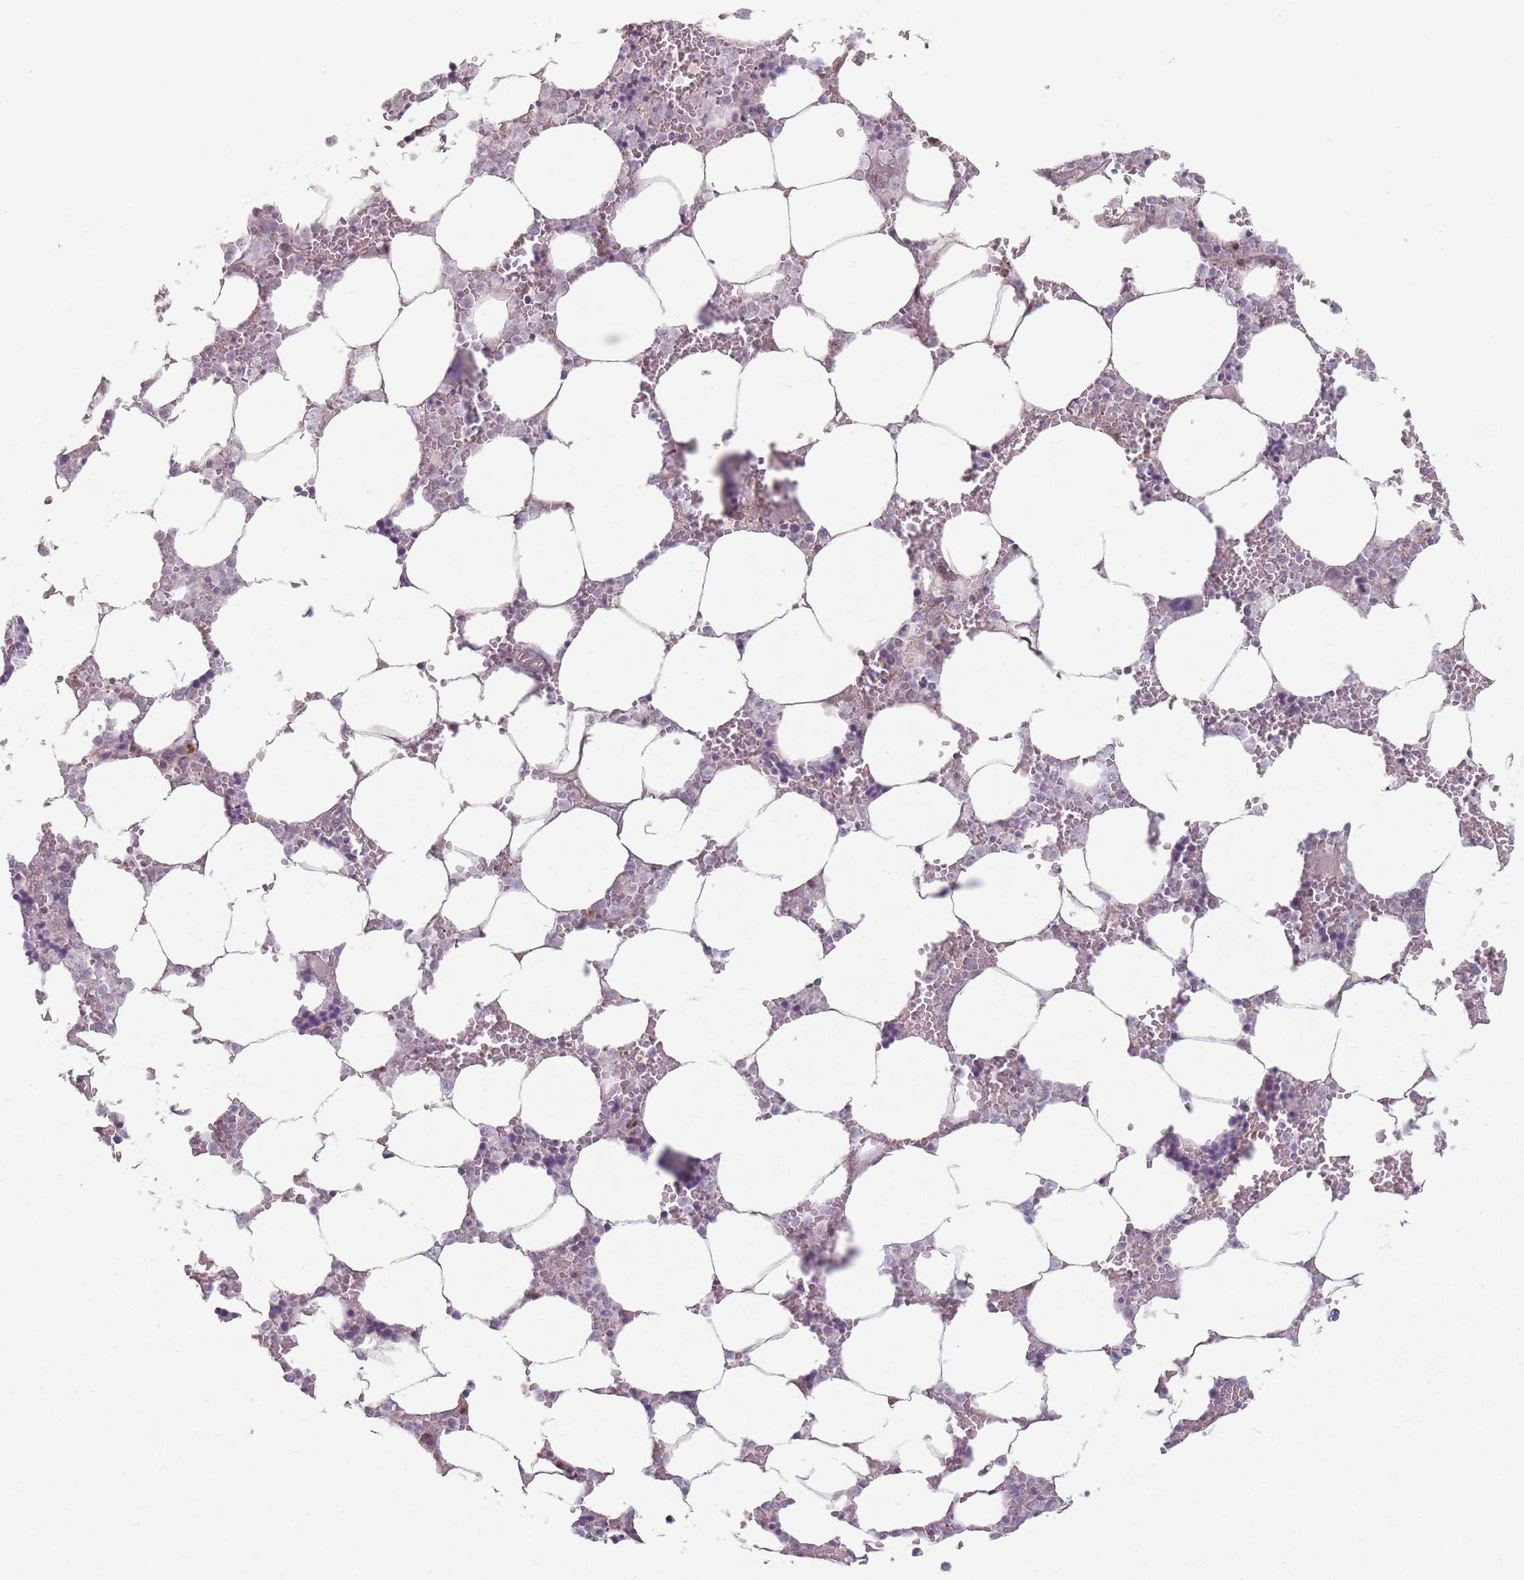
{"staining": {"intensity": "moderate", "quantity": "<25%", "location": "nuclear"}, "tissue": "bone marrow", "cell_type": "Hematopoietic cells", "image_type": "normal", "snomed": [{"axis": "morphology", "description": "Normal tissue, NOS"}, {"axis": "topography", "description": "Bone marrow"}], "caption": "Immunohistochemistry (IHC) micrograph of unremarkable human bone marrow stained for a protein (brown), which shows low levels of moderate nuclear staining in approximately <25% of hematopoietic cells.", "gene": "SH3BGRL2", "patient": {"sex": "male", "age": 64}}